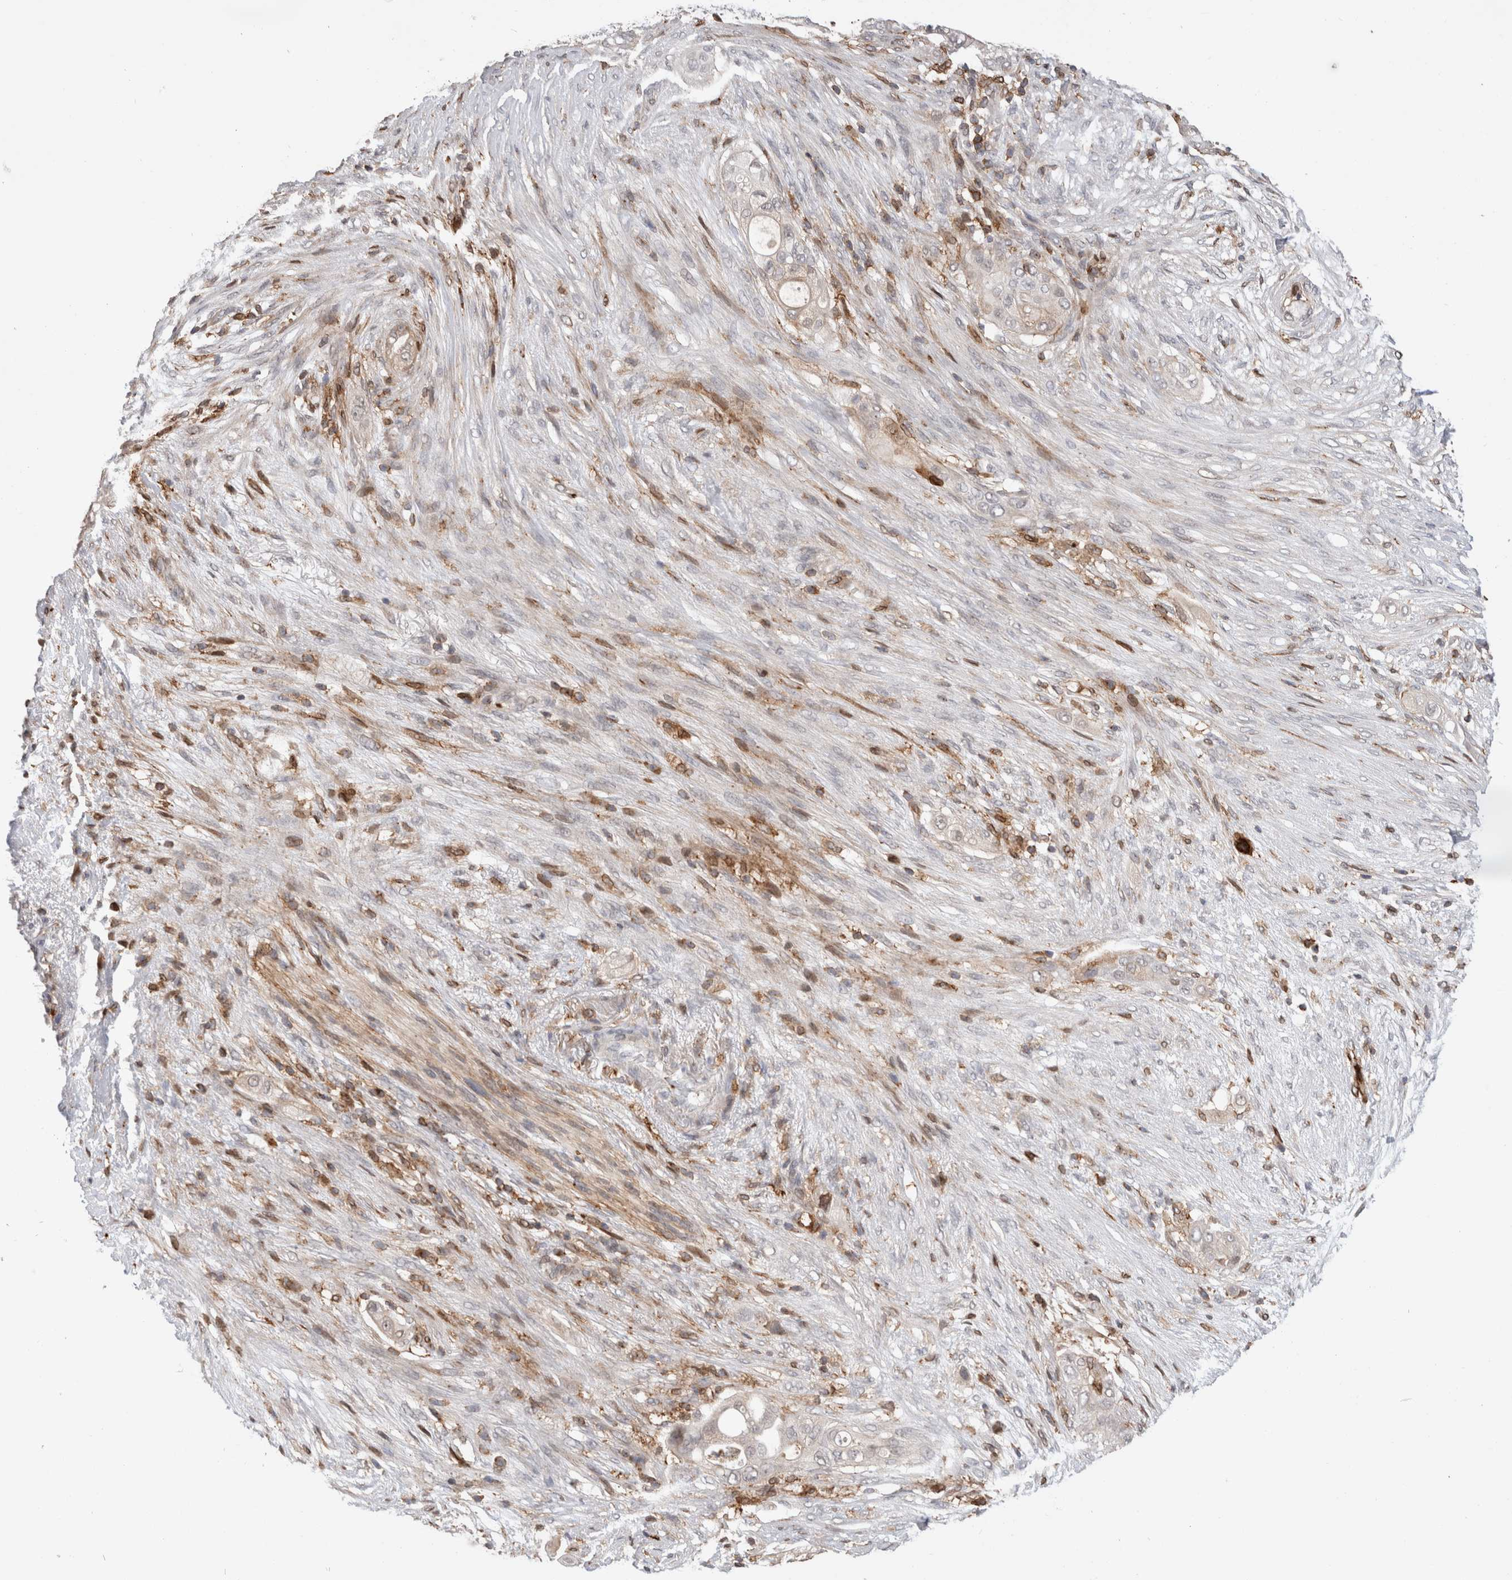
{"staining": {"intensity": "moderate", "quantity": "25%-75%", "location": "cytoplasmic/membranous"}, "tissue": "pancreatic cancer", "cell_type": "Tumor cells", "image_type": "cancer", "snomed": [{"axis": "morphology", "description": "Adenocarcinoma, NOS"}, {"axis": "topography", "description": "Pancreas"}], "caption": "Moderate cytoplasmic/membranous staining is seen in approximately 25%-75% of tumor cells in pancreatic cancer. (Brightfield microscopy of DAB IHC at high magnification).", "gene": "CCDC88B", "patient": {"sex": "male", "age": 53}}